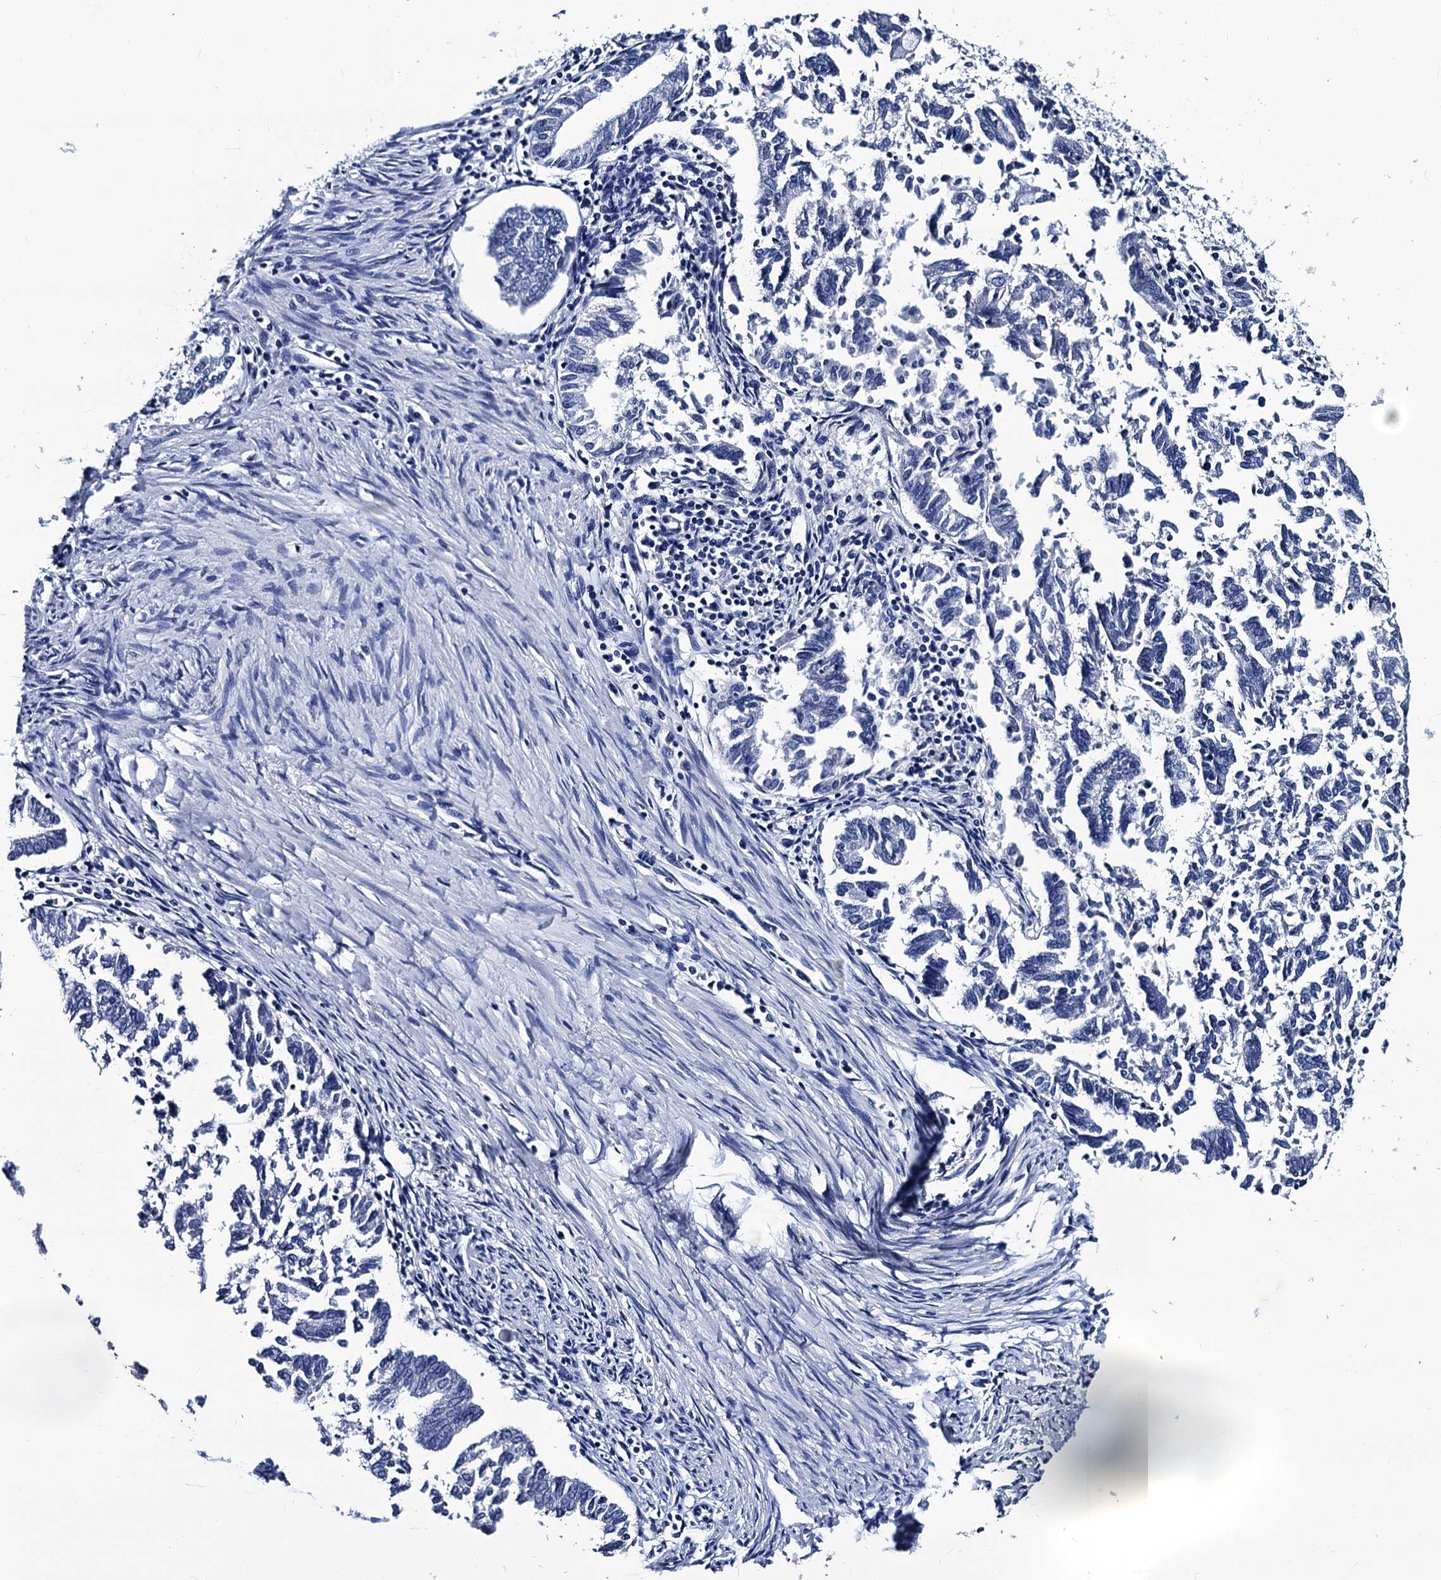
{"staining": {"intensity": "negative", "quantity": "none", "location": "none"}, "tissue": "endometrial cancer", "cell_type": "Tumor cells", "image_type": "cancer", "snomed": [{"axis": "morphology", "description": "Adenocarcinoma, NOS"}, {"axis": "topography", "description": "Endometrium"}], "caption": "An image of endometrial cancer stained for a protein displays no brown staining in tumor cells. The staining is performed using DAB brown chromogen with nuclei counter-stained in using hematoxylin.", "gene": "LRRC30", "patient": {"sex": "female", "age": 79}}